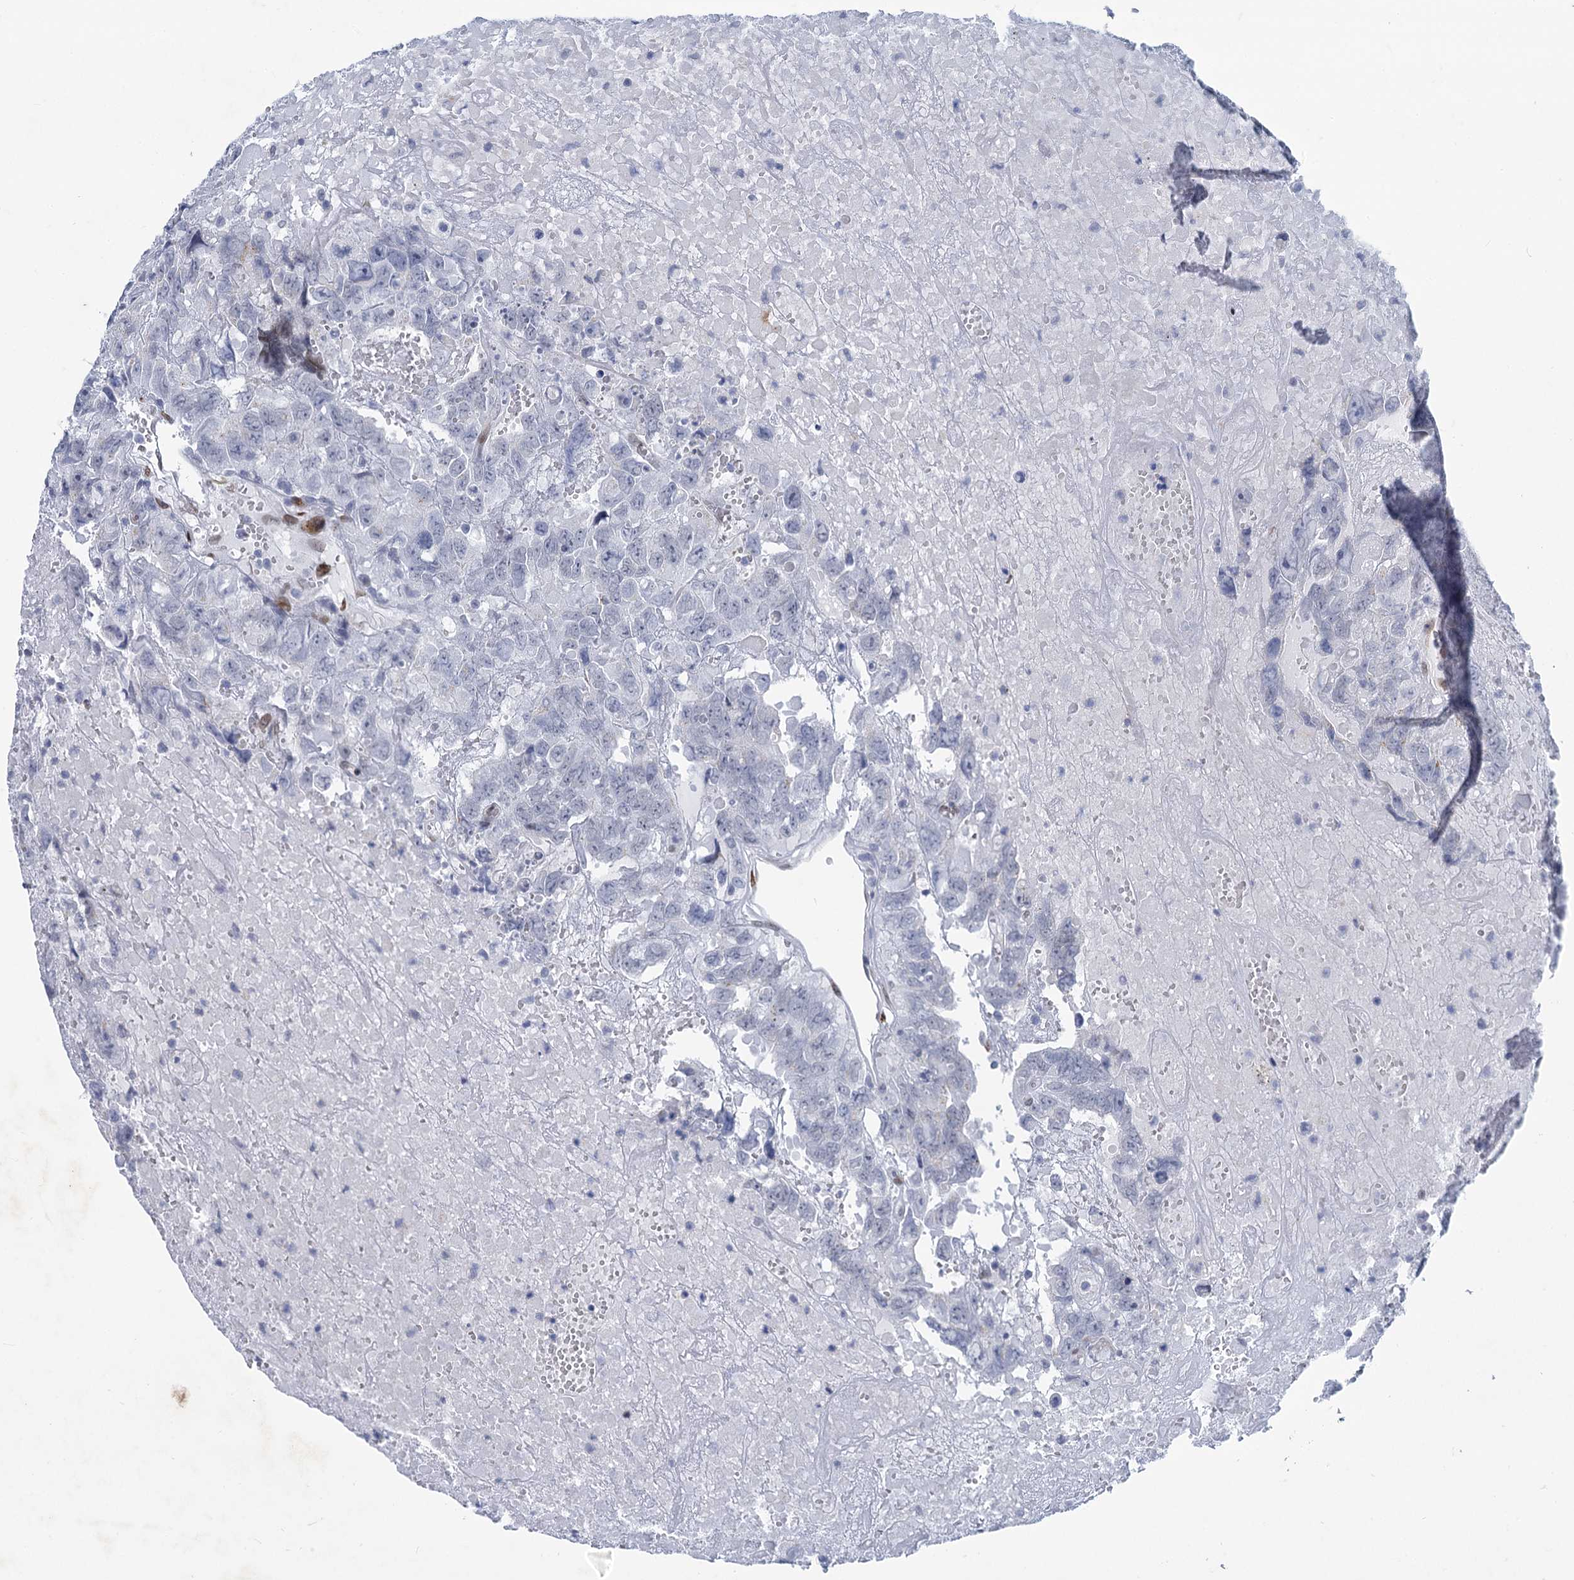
{"staining": {"intensity": "negative", "quantity": "none", "location": "none"}, "tissue": "testis cancer", "cell_type": "Tumor cells", "image_type": "cancer", "snomed": [{"axis": "morphology", "description": "Carcinoma, Embryonal, NOS"}, {"axis": "topography", "description": "Testis"}], "caption": "High power microscopy micrograph of an IHC photomicrograph of embryonal carcinoma (testis), revealing no significant expression in tumor cells. Brightfield microscopy of IHC stained with DAB (3,3'-diaminobenzidine) (brown) and hematoxylin (blue), captured at high magnification.", "gene": "PRSS35", "patient": {"sex": "male", "age": 45}}